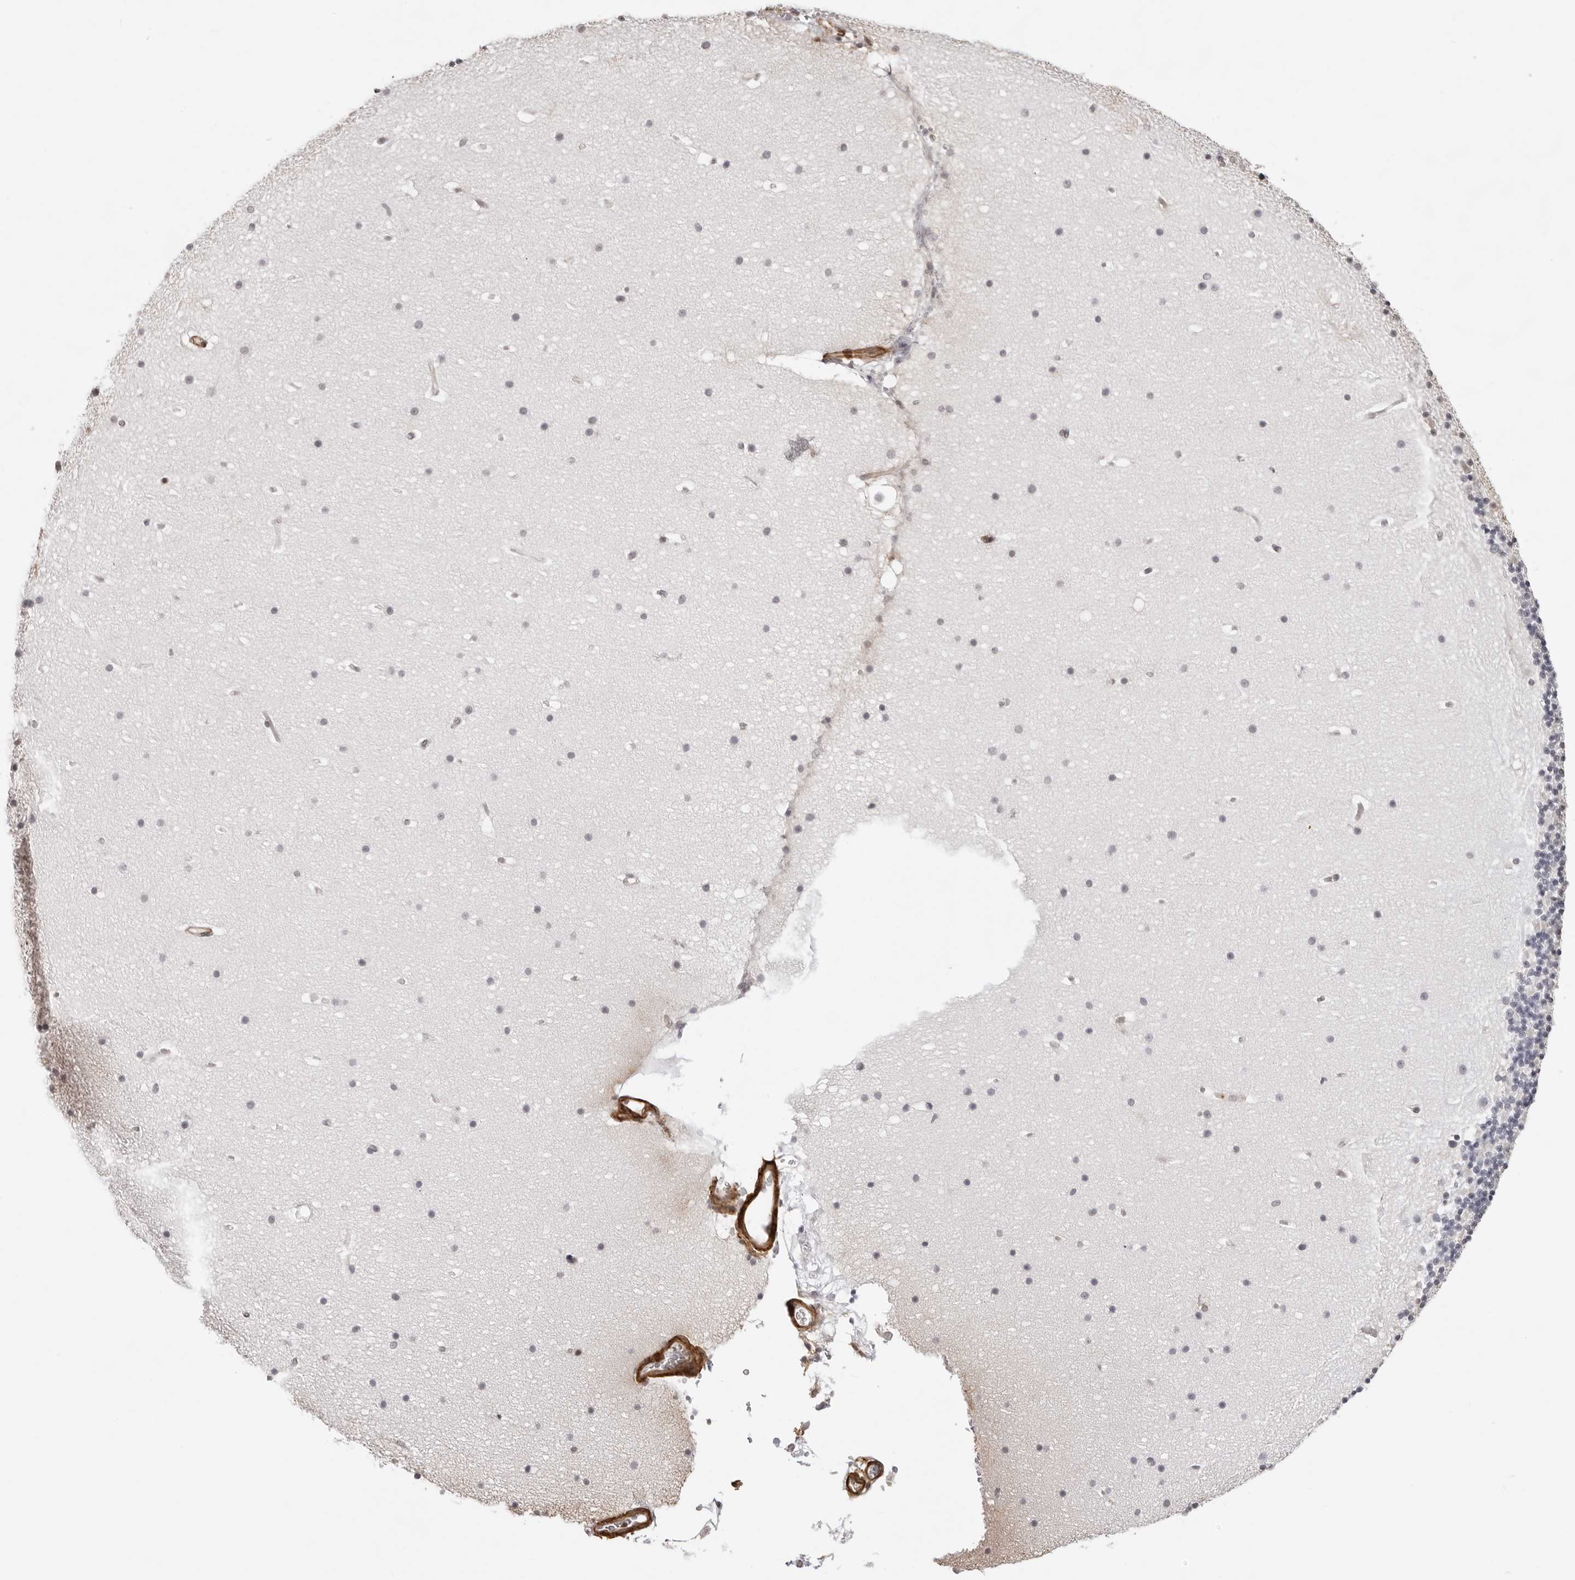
{"staining": {"intensity": "negative", "quantity": "none", "location": "none"}, "tissue": "cerebellum", "cell_type": "Cells in granular layer", "image_type": "normal", "snomed": [{"axis": "morphology", "description": "Normal tissue, NOS"}, {"axis": "topography", "description": "Cerebellum"}], "caption": "Immunohistochemical staining of benign cerebellum shows no significant staining in cells in granular layer. The staining is performed using DAB brown chromogen with nuclei counter-stained in using hematoxylin.", "gene": "UNK", "patient": {"sex": "male", "age": 57}}